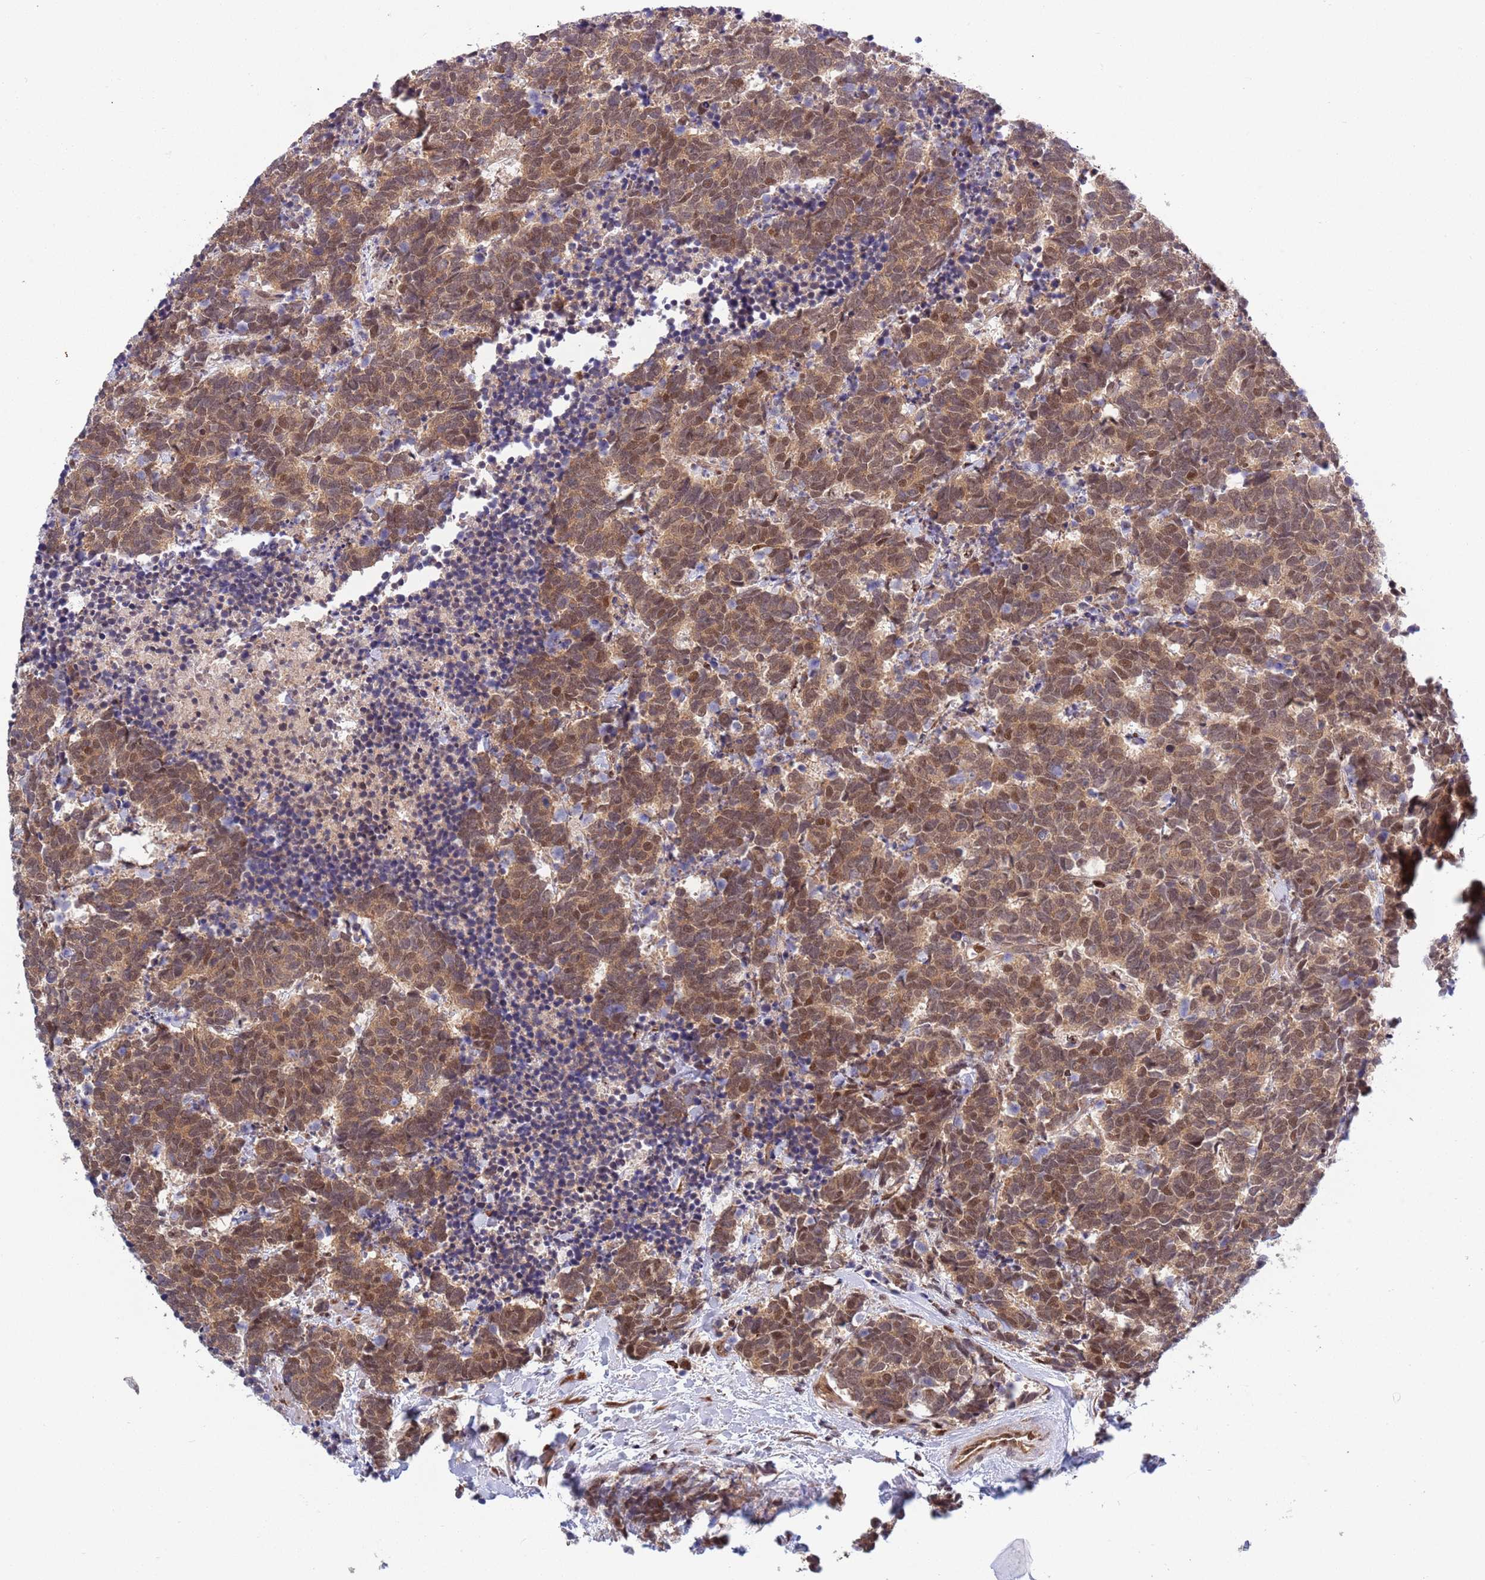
{"staining": {"intensity": "moderate", "quantity": ">75%", "location": "cytoplasmic/membranous,nuclear"}, "tissue": "carcinoid", "cell_type": "Tumor cells", "image_type": "cancer", "snomed": [{"axis": "morphology", "description": "Carcinoma, NOS"}, {"axis": "morphology", "description": "Carcinoid, malignant, NOS"}, {"axis": "topography", "description": "Prostate"}], "caption": "DAB (3,3'-diaminobenzidine) immunohistochemical staining of human carcinoma shows moderate cytoplasmic/membranous and nuclear protein expression in approximately >75% of tumor cells.", "gene": "TBX10", "patient": {"sex": "male", "age": 57}}